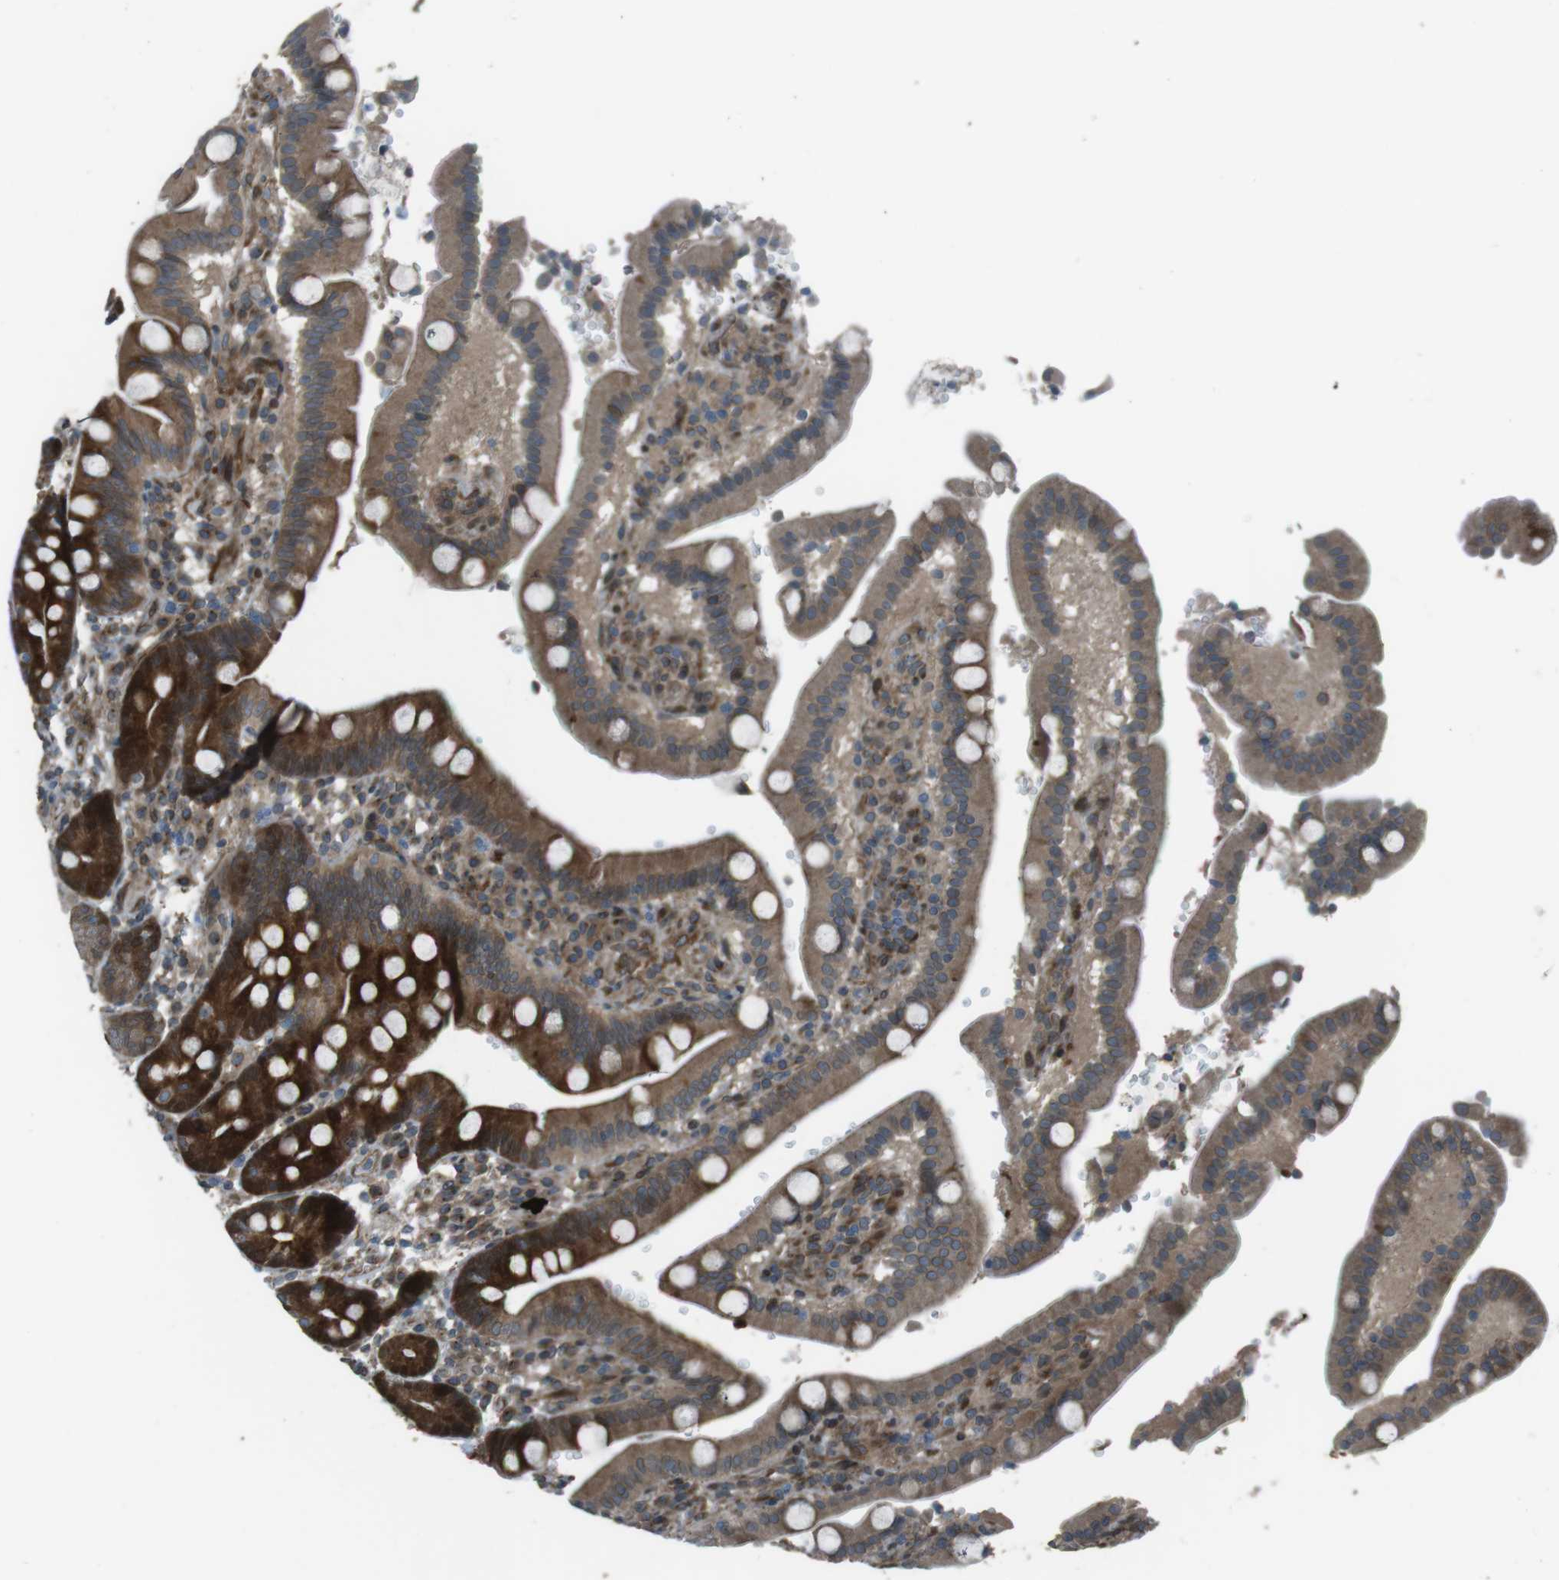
{"staining": {"intensity": "strong", "quantity": ">75%", "location": "cytoplasmic/membranous"}, "tissue": "duodenum", "cell_type": "Glandular cells", "image_type": "normal", "snomed": [{"axis": "morphology", "description": "Normal tissue, NOS"}, {"axis": "topography", "description": "Small intestine, NOS"}], "caption": "IHC photomicrograph of benign human duodenum stained for a protein (brown), which demonstrates high levels of strong cytoplasmic/membranous positivity in approximately >75% of glandular cells.", "gene": "ZNF330", "patient": {"sex": "female", "age": 71}}